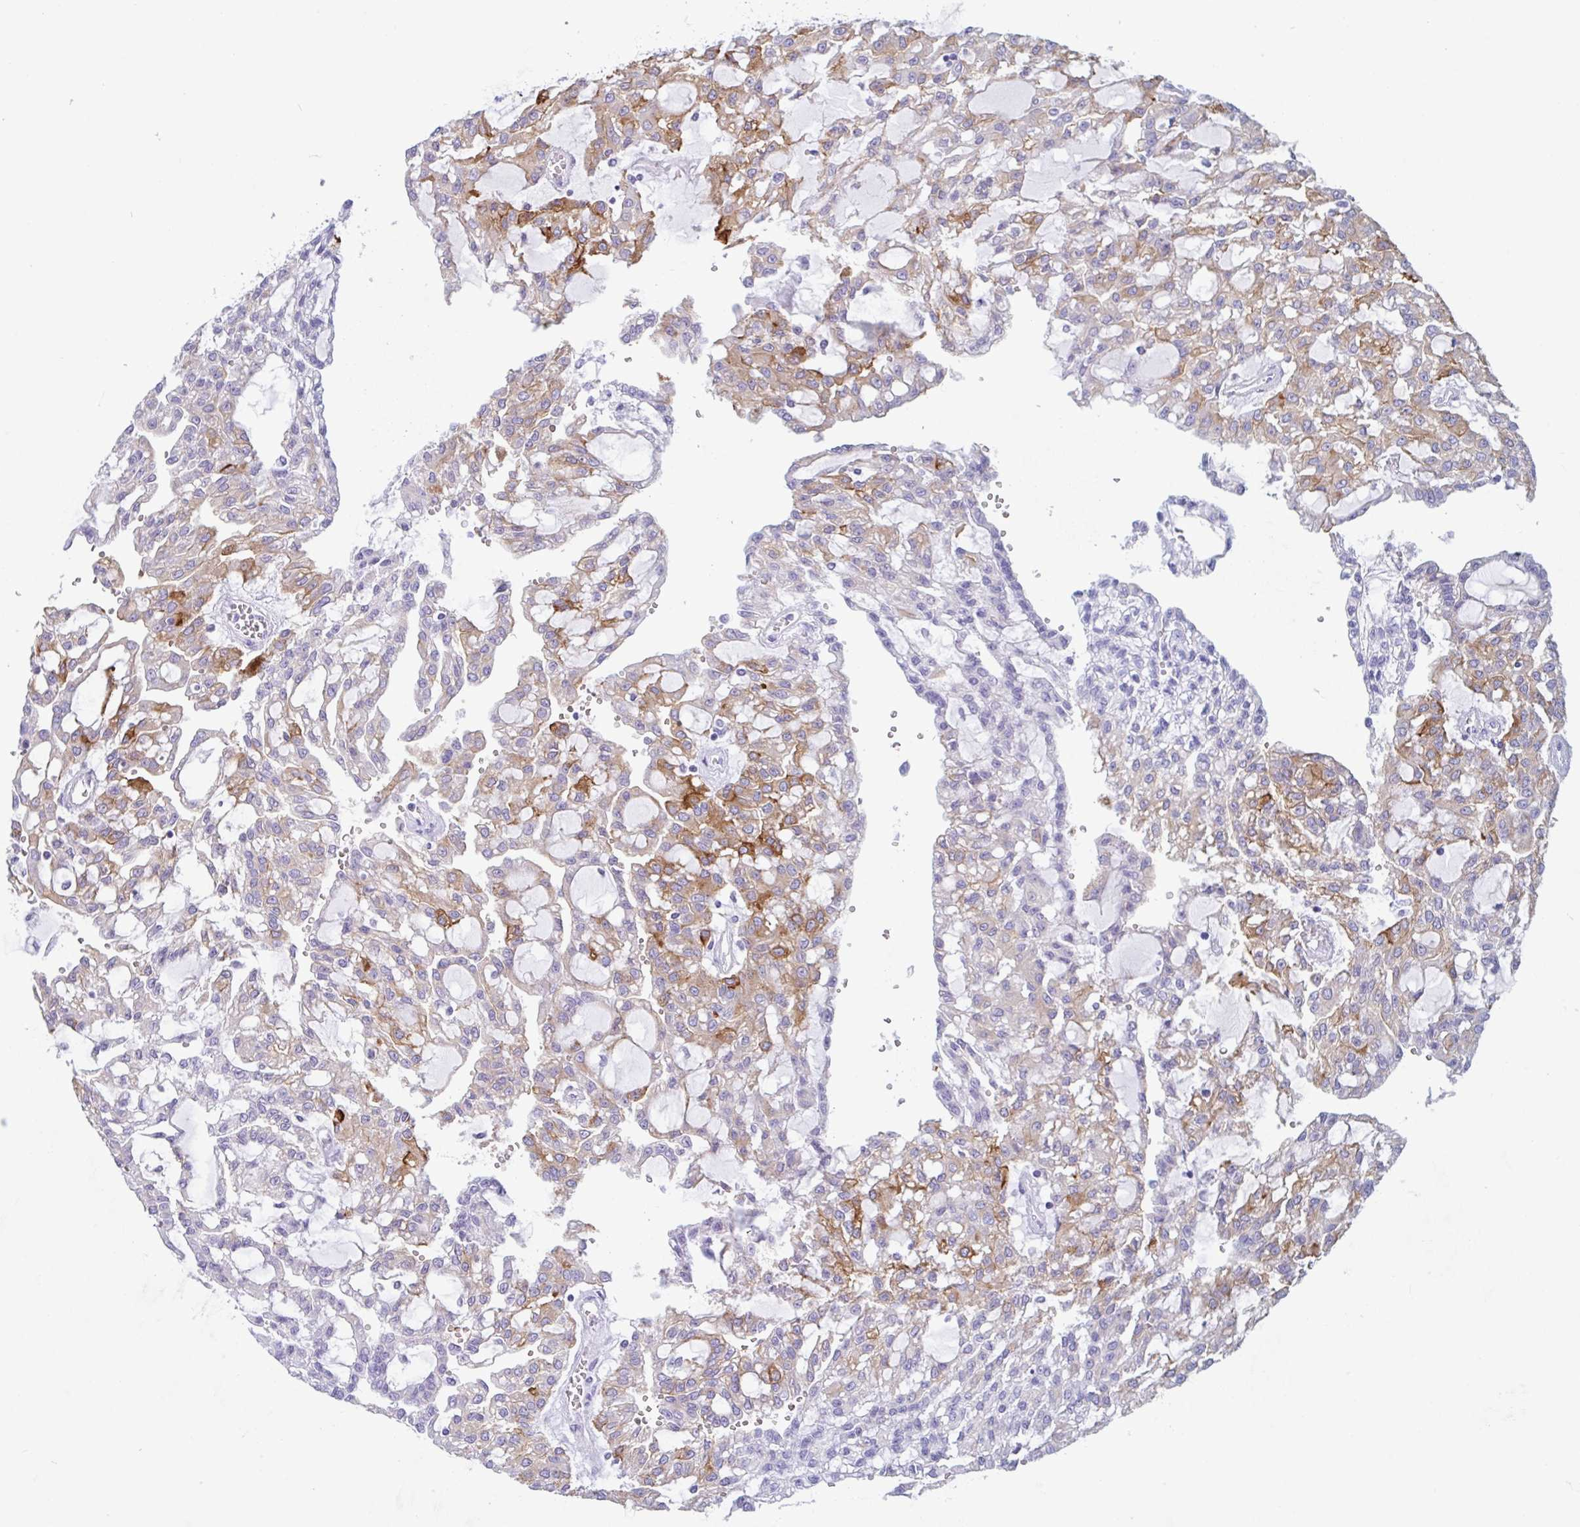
{"staining": {"intensity": "moderate", "quantity": "25%-75%", "location": "cytoplasmic/membranous"}, "tissue": "renal cancer", "cell_type": "Tumor cells", "image_type": "cancer", "snomed": [{"axis": "morphology", "description": "Adenocarcinoma, NOS"}, {"axis": "topography", "description": "Kidney"}], "caption": "There is medium levels of moderate cytoplasmic/membranous staining in tumor cells of adenocarcinoma (renal), as demonstrated by immunohistochemical staining (brown color).", "gene": "DTWD2", "patient": {"sex": "male", "age": 63}}